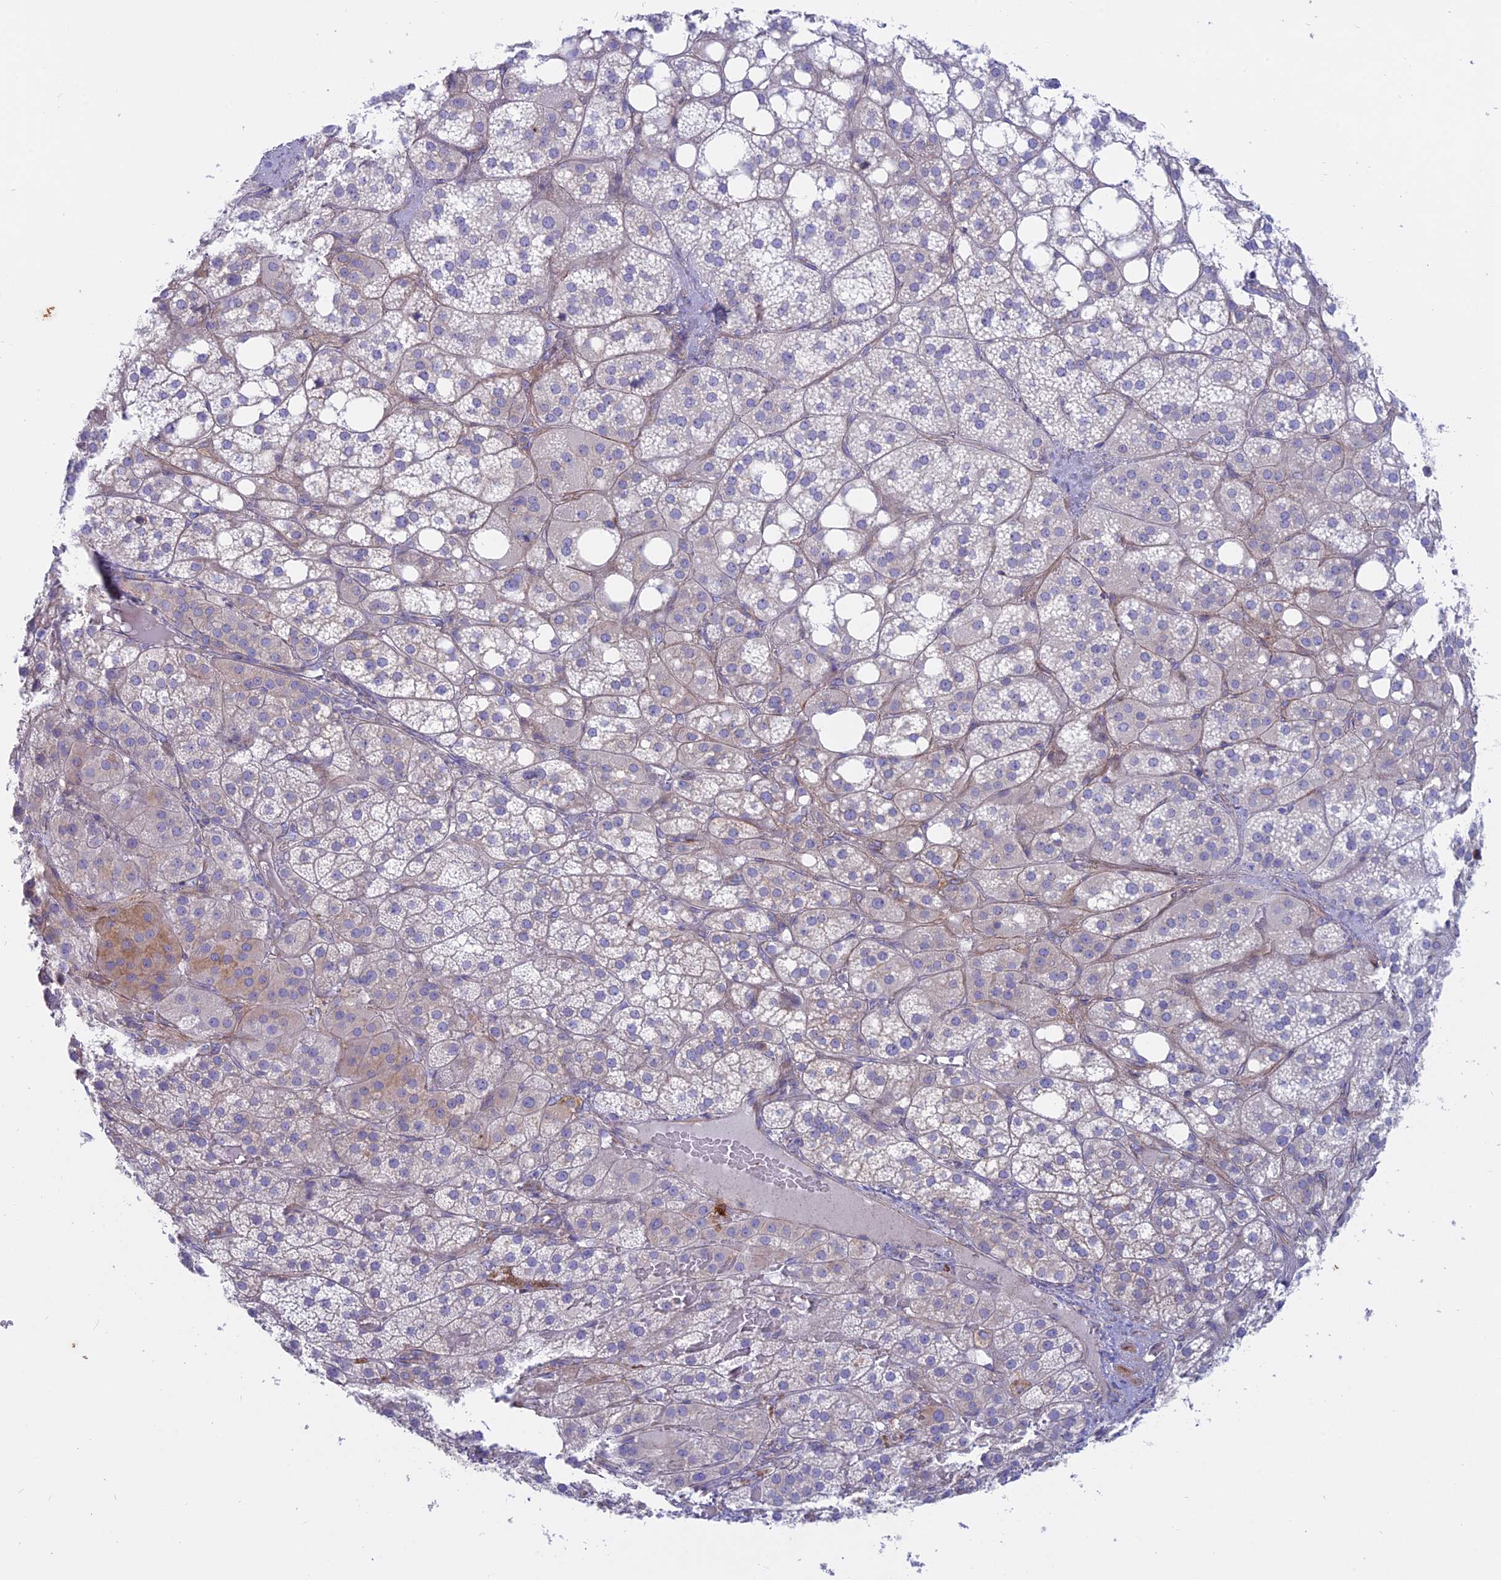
{"staining": {"intensity": "weak", "quantity": "<25%", "location": "cytoplasmic/membranous"}, "tissue": "adrenal gland", "cell_type": "Glandular cells", "image_type": "normal", "snomed": [{"axis": "morphology", "description": "Normal tissue, NOS"}, {"axis": "topography", "description": "Adrenal gland"}], "caption": "Immunohistochemical staining of benign human adrenal gland shows no significant positivity in glandular cells. (DAB immunohistochemistry with hematoxylin counter stain).", "gene": "MYO5B", "patient": {"sex": "female", "age": 59}}